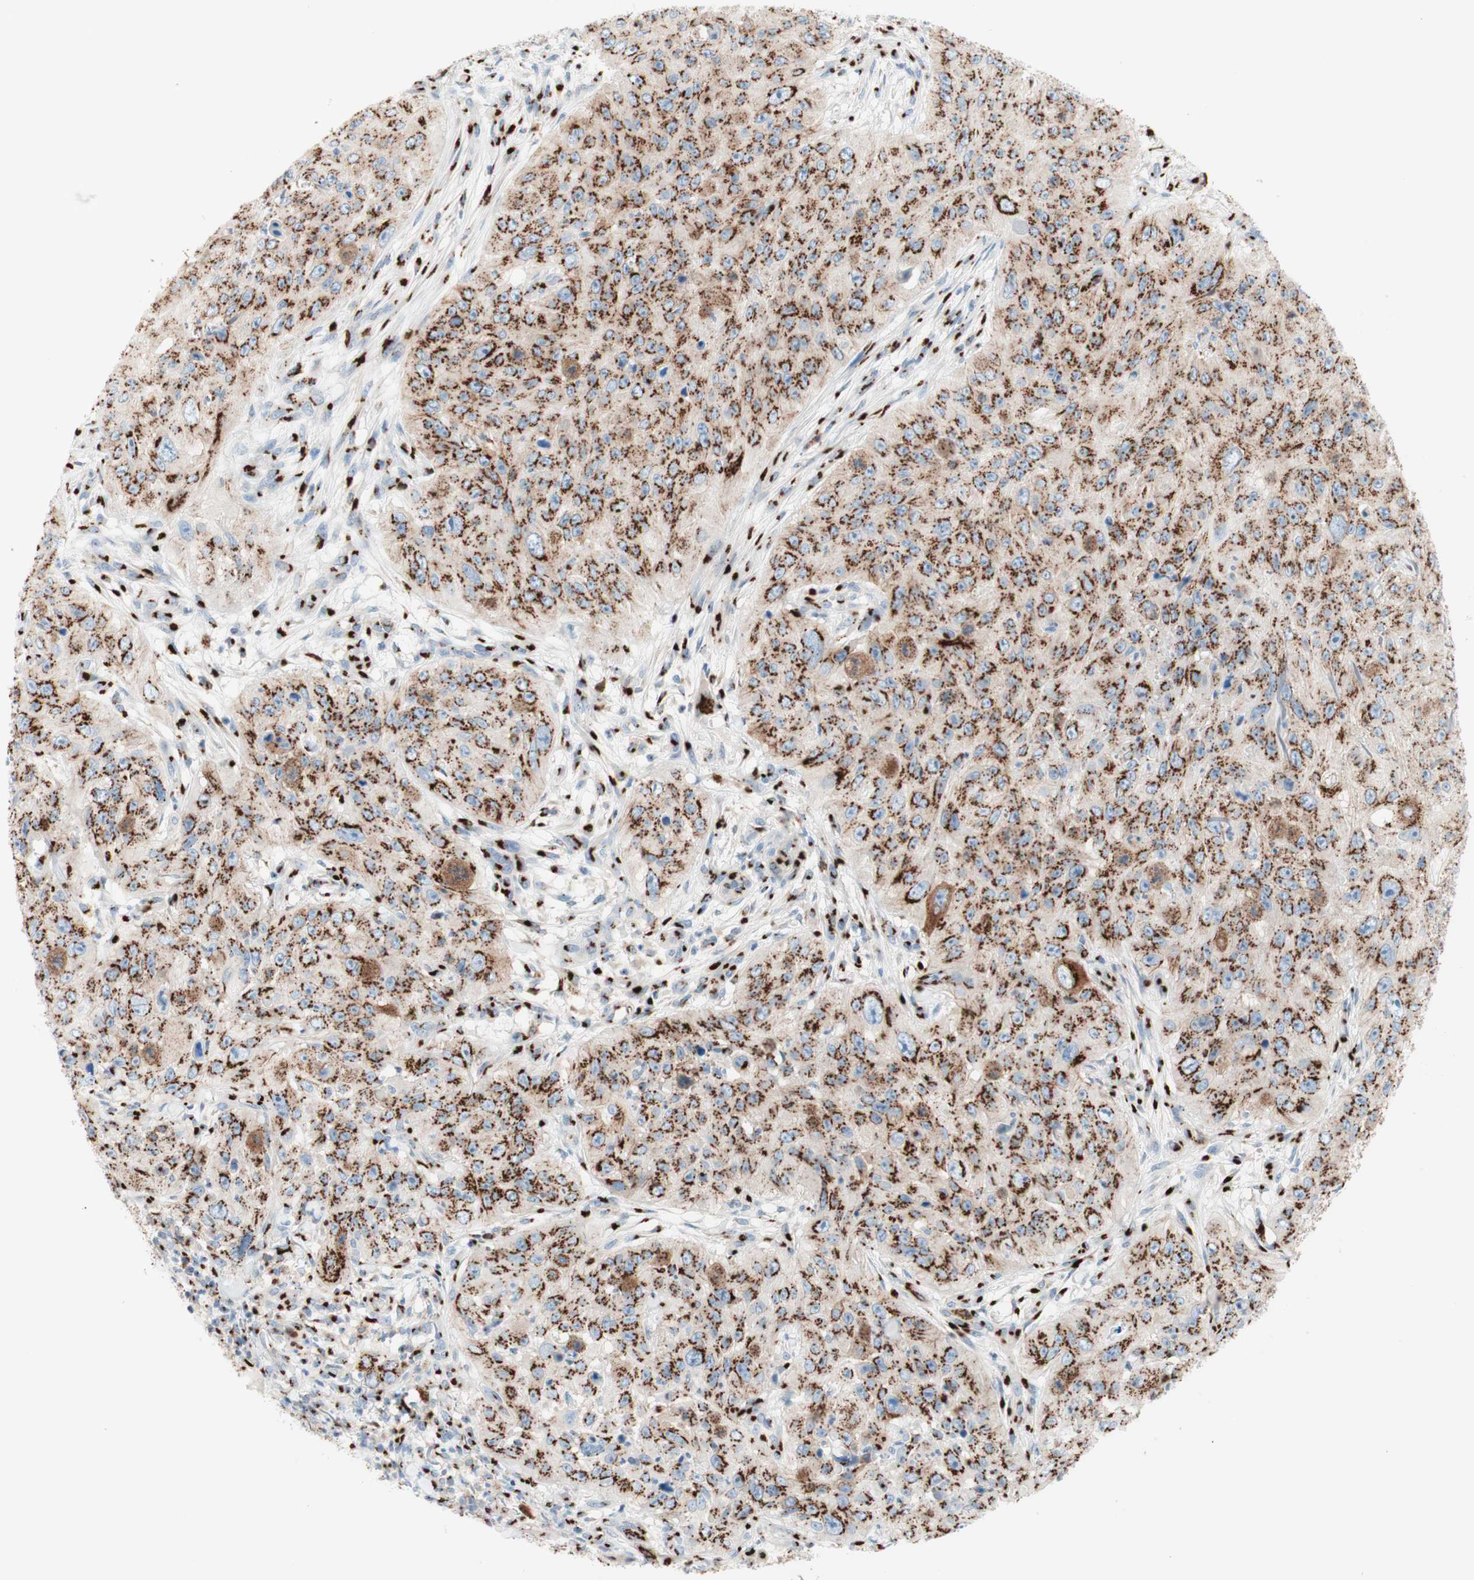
{"staining": {"intensity": "strong", "quantity": ">75%", "location": "cytoplasmic/membranous"}, "tissue": "skin cancer", "cell_type": "Tumor cells", "image_type": "cancer", "snomed": [{"axis": "morphology", "description": "Squamous cell carcinoma, NOS"}, {"axis": "topography", "description": "Skin"}], "caption": "This image reveals immunohistochemistry (IHC) staining of human skin cancer, with high strong cytoplasmic/membranous positivity in about >75% of tumor cells.", "gene": "GOLGB1", "patient": {"sex": "female", "age": 80}}